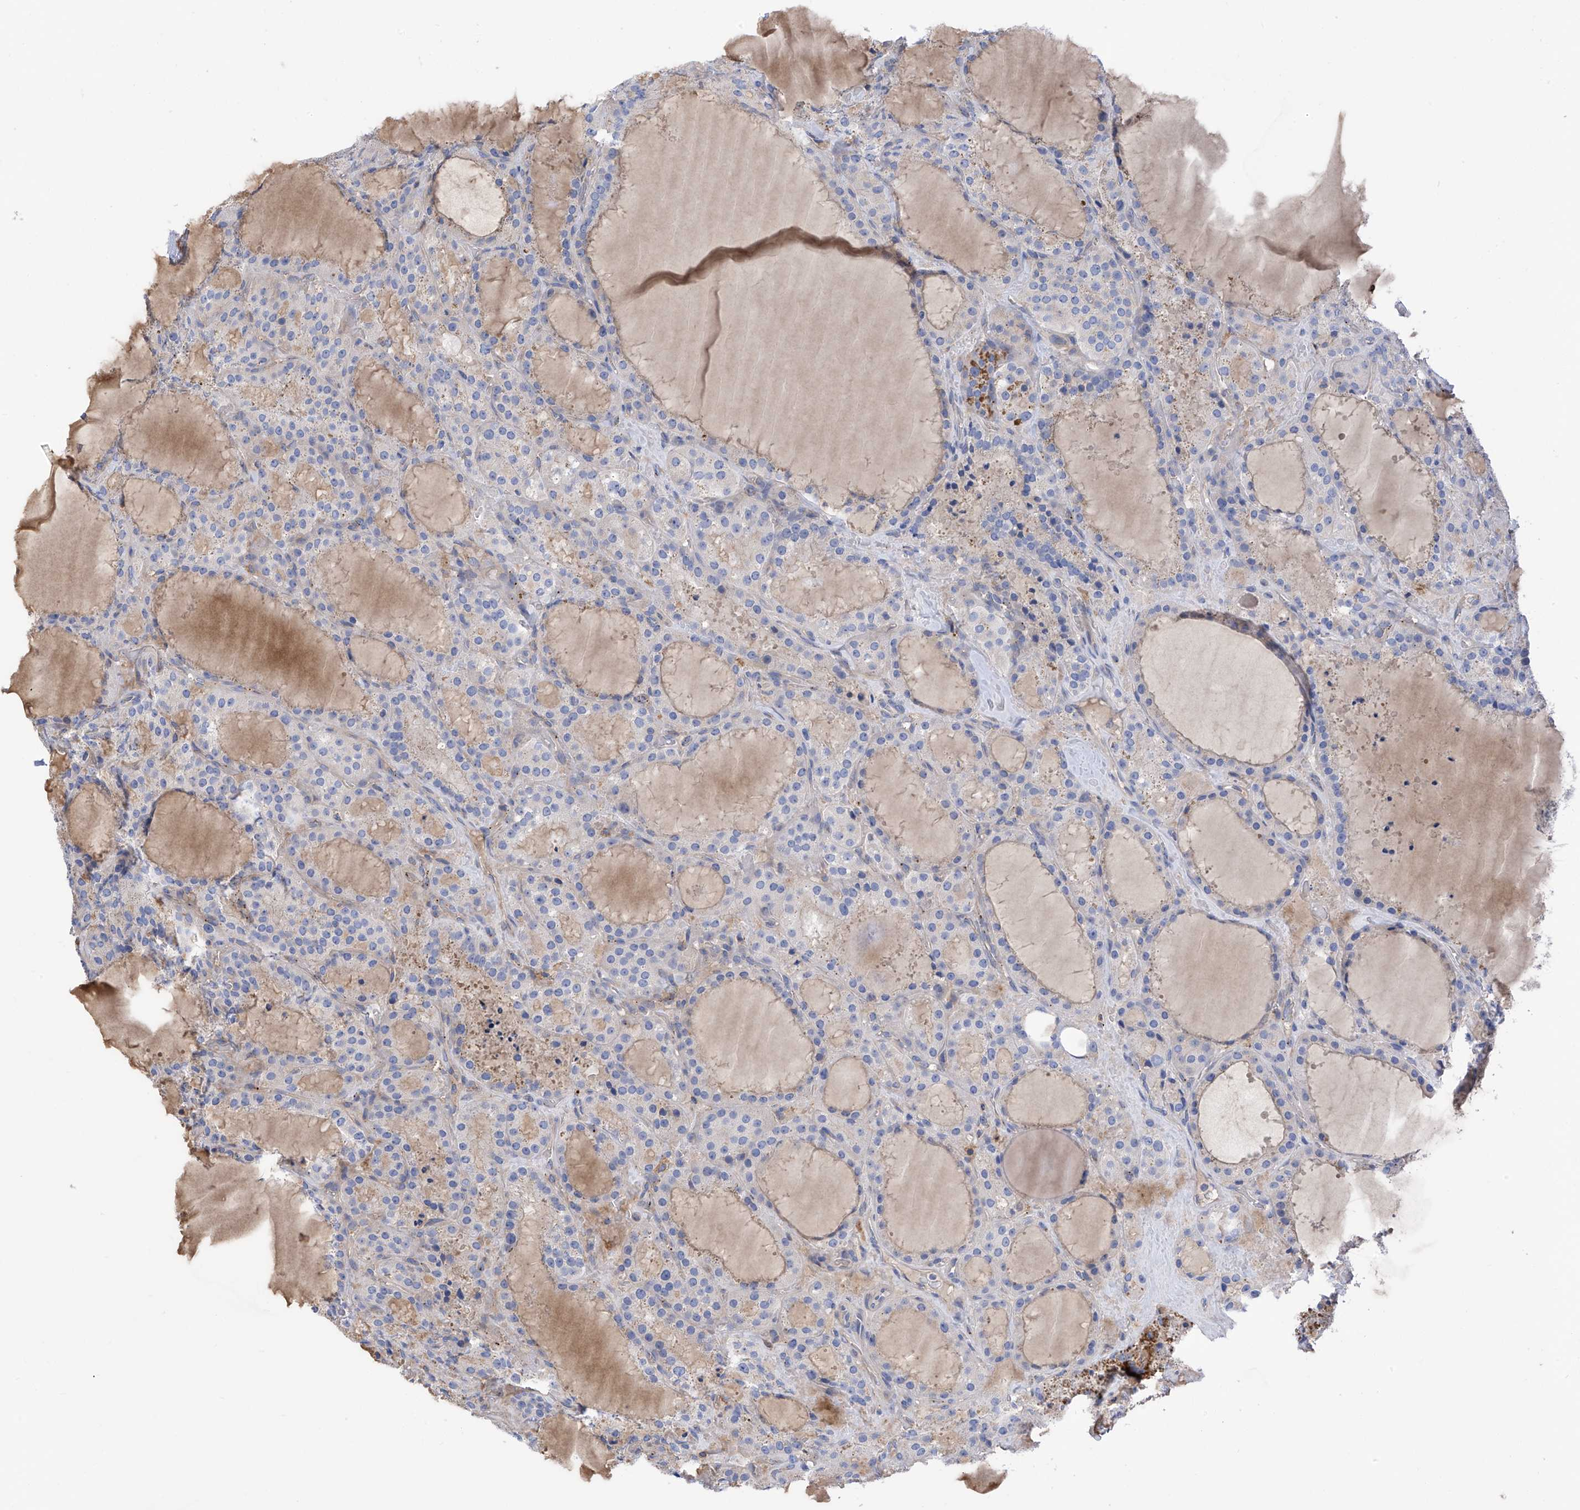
{"staining": {"intensity": "negative", "quantity": "none", "location": "none"}, "tissue": "thyroid cancer", "cell_type": "Tumor cells", "image_type": "cancer", "snomed": [{"axis": "morphology", "description": "Papillary adenocarcinoma, NOS"}, {"axis": "topography", "description": "Thyroid gland"}], "caption": "Human papillary adenocarcinoma (thyroid) stained for a protein using immunohistochemistry shows no positivity in tumor cells.", "gene": "P2RX7", "patient": {"sex": "male", "age": 77}}